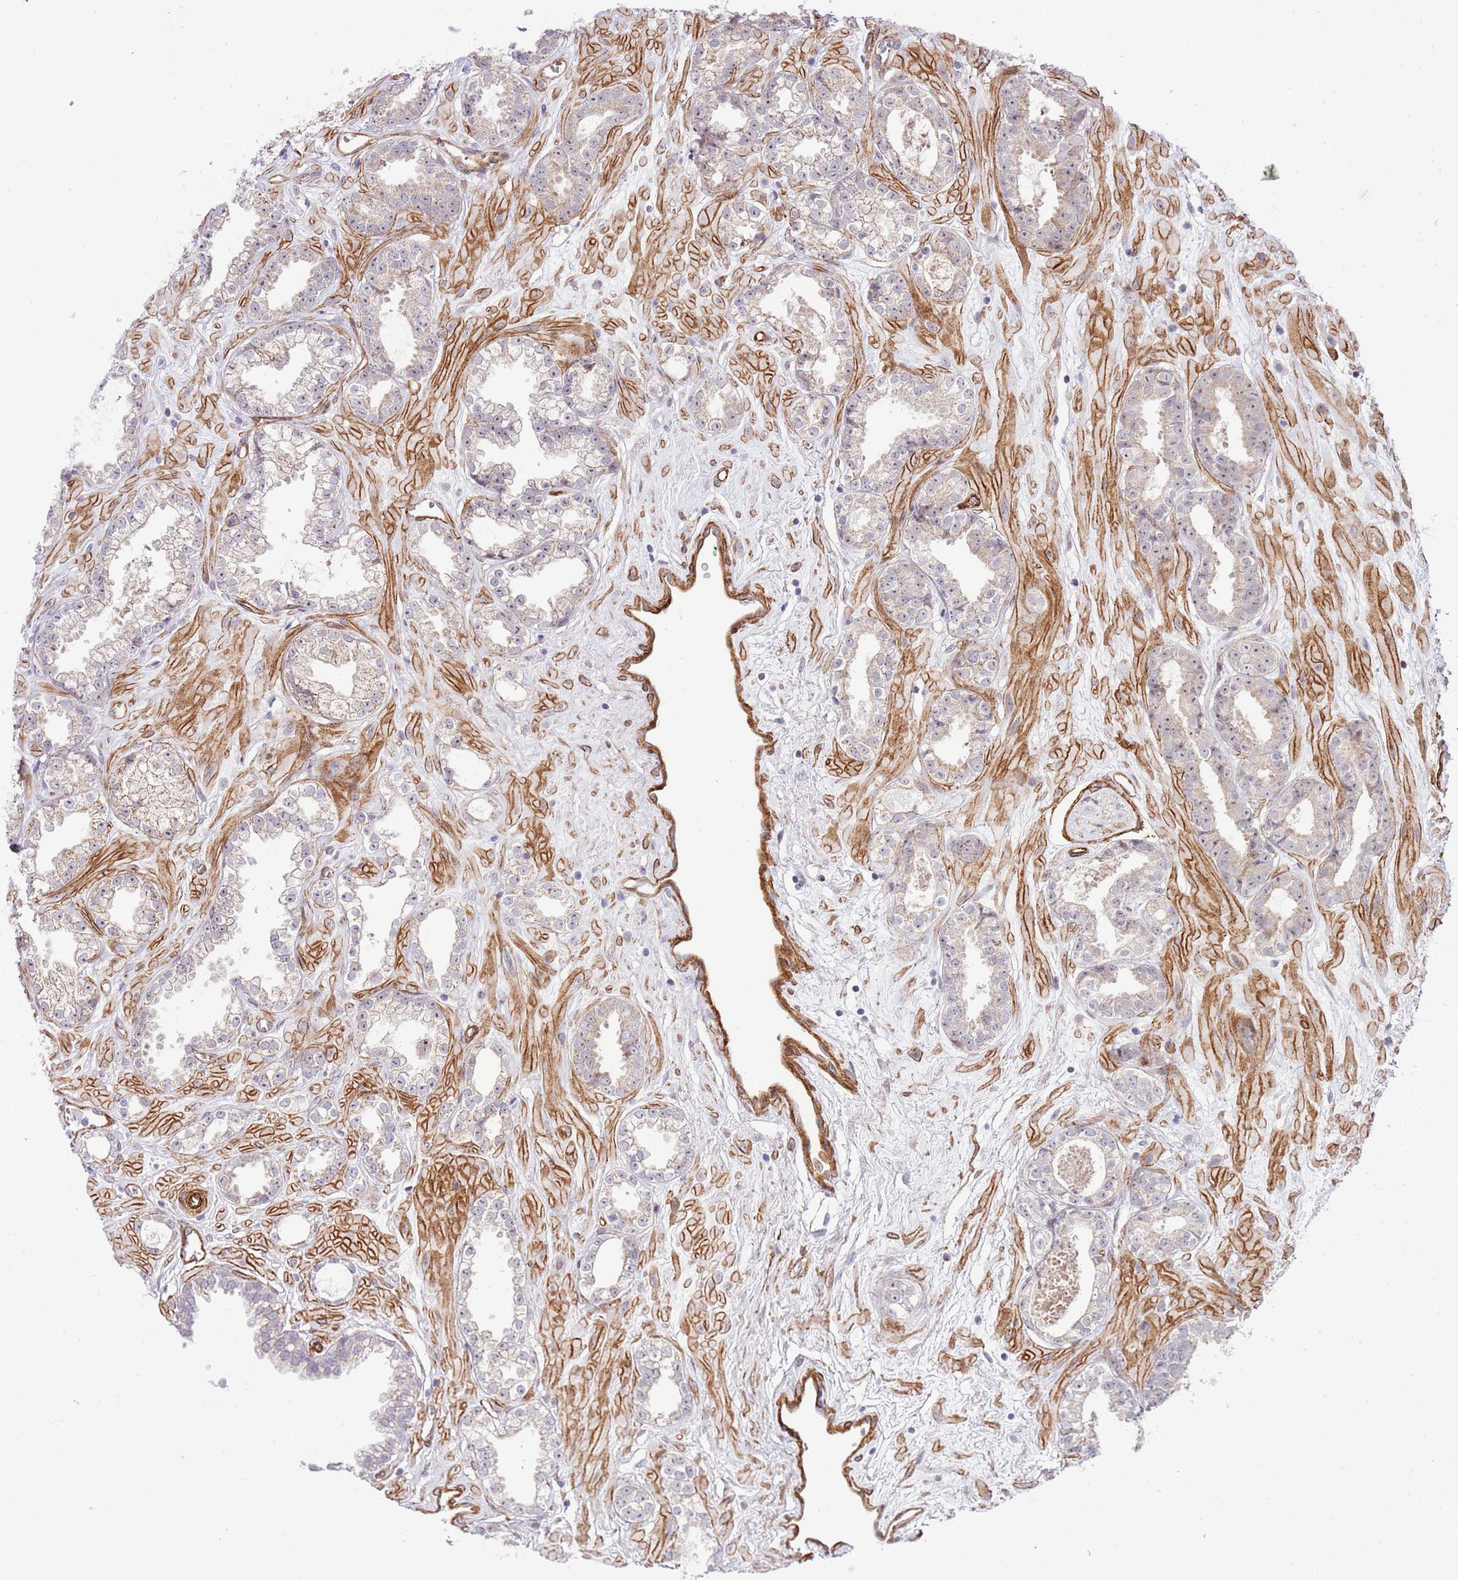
{"staining": {"intensity": "negative", "quantity": "none", "location": "none"}, "tissue": "prostate cancer", "cell_type": "Tumor cells", "image_type": "cancer", "snomed": [{"axis": "morphology", "description": "Adenocarcinoma, Low grade"}, {"axis": "topography", "description": "Prostate"}], "caption": "The micrograph demonstrates no significant positivity in tumor cells of prostate adenocarcinoma (low-grade).", "gene": "NEK3", "patient": {"sex": "male", "age": 60}}